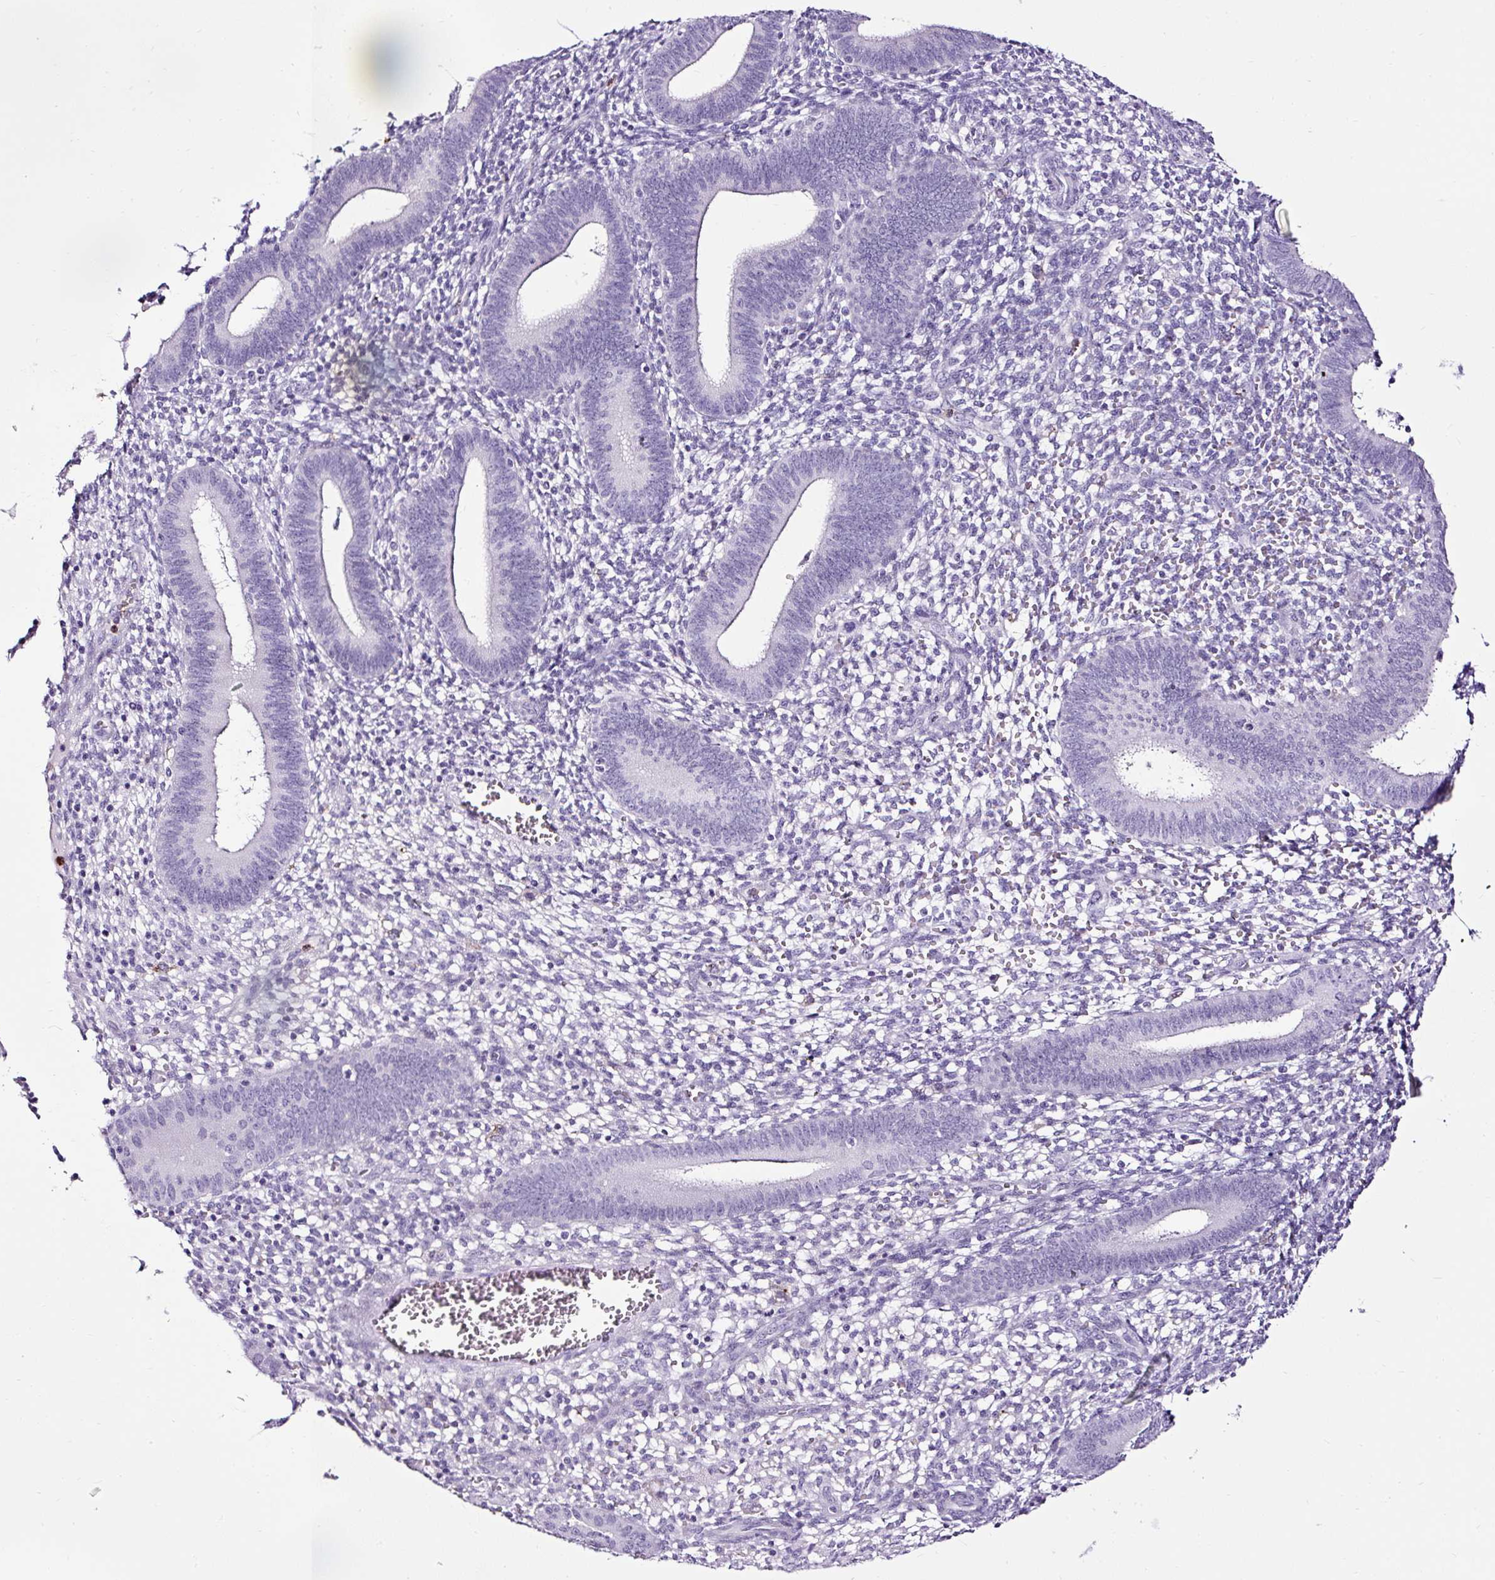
{"staining": {"intensity": "negative", "quantity": "none", "location": "none"}, "tissue": "endometrium", "cell_type": "Cells in endometrial stroma", "image_type": "normal", "snomed": [{"axis": "morphology", "description": "Normal tissue, NOS"}, {"axis": "topography", "description": "Endometrium"}], "caption": "The immunohistochemistry (IHC) histopathology image has no significant expression in cells in endometrial stroma of endometrium. (Brightfield microscopy of DAB (3,3'-diaminobenzidine) IHC at high magnification).", "gene": "SLC7A8", "patient": {"sex": "female", "age": 41}}